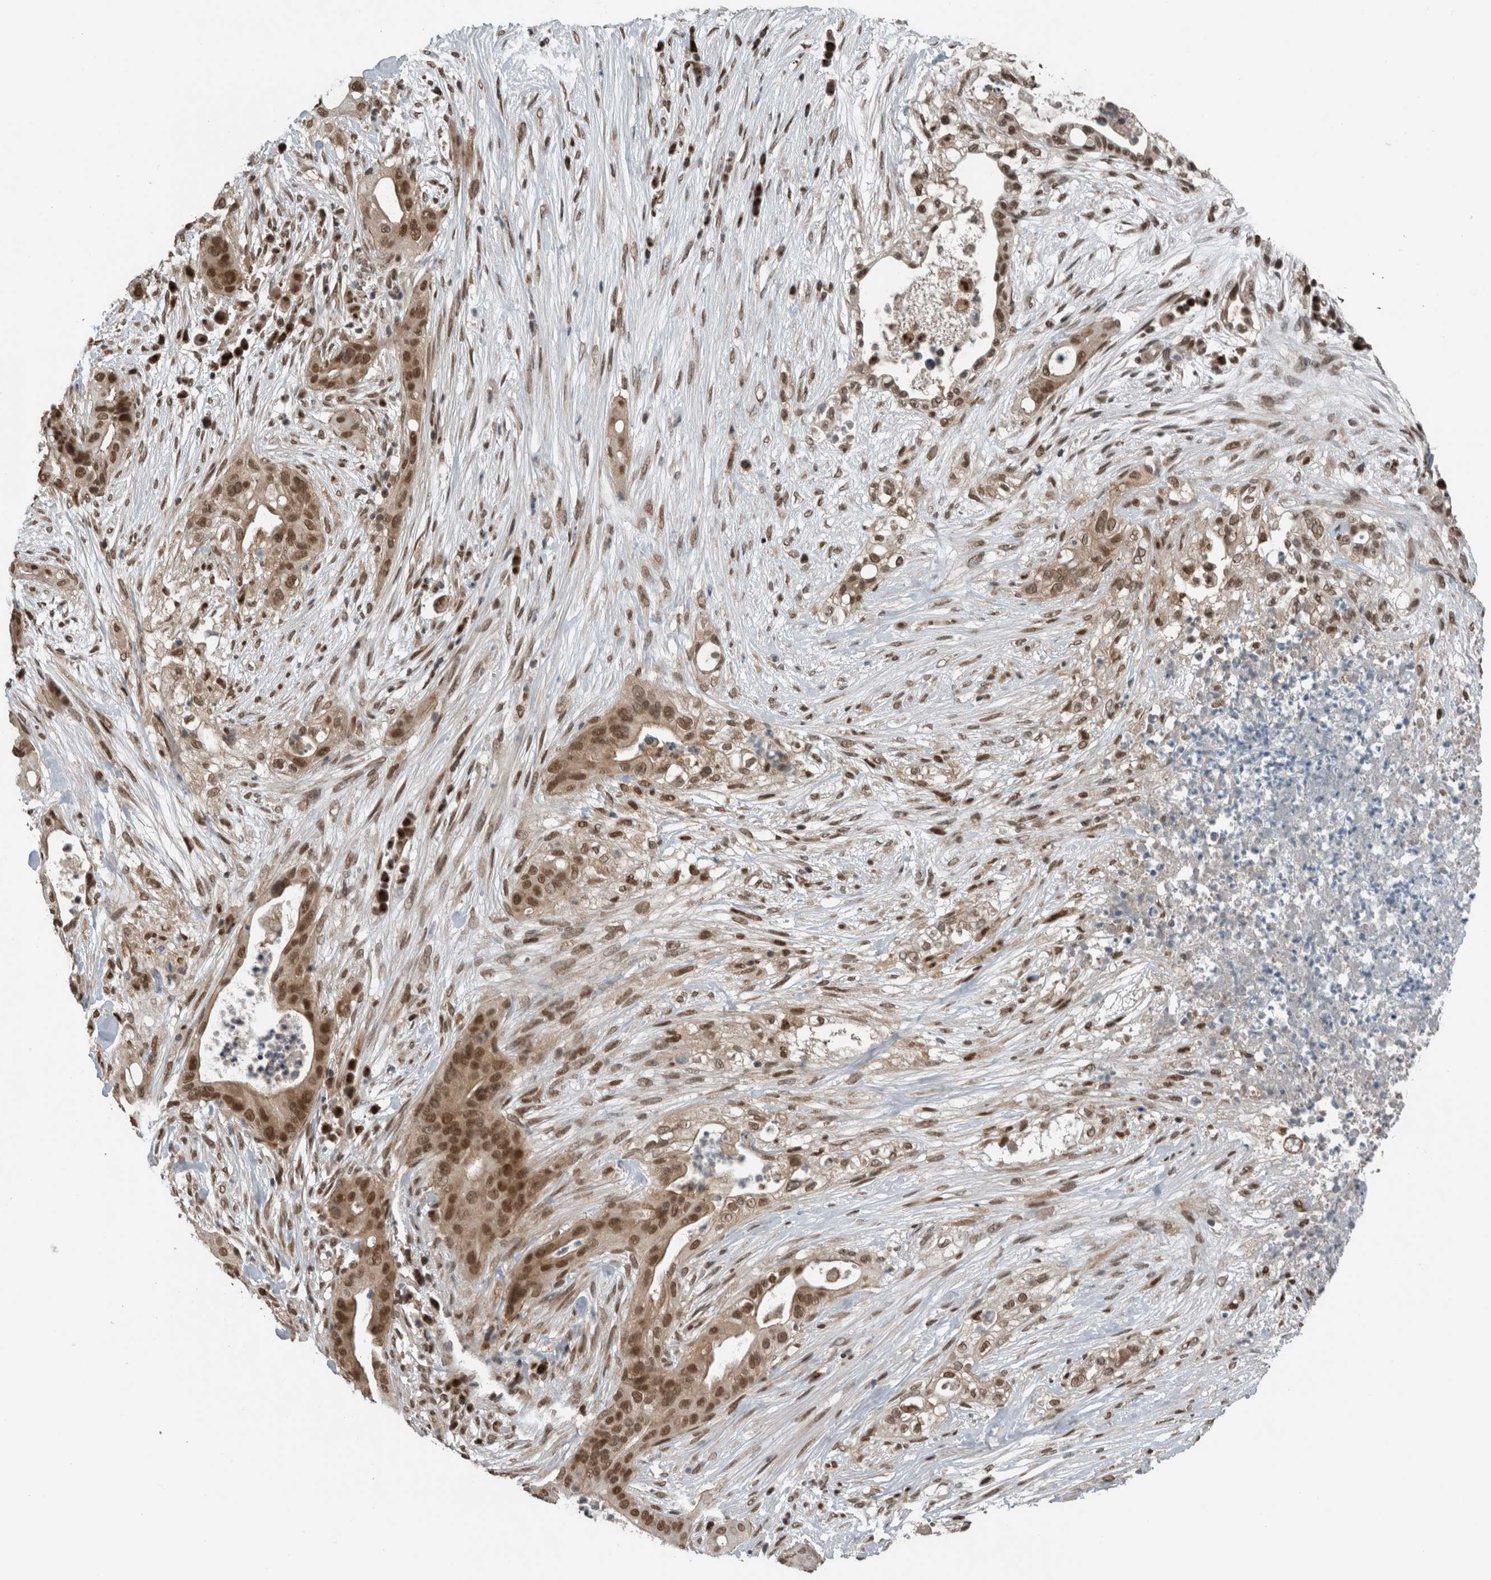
{"staining": {"intensity": "moderate", "quantity": ">75%", "location": "cytoplasmic/membranous,nuclear"}, "tissue": "pancreatic cancer", "cell_type": "Tumor cells", "image_type": "cancer", "snomed": [{"axis": "morphology", "description": "Adenocarcinoma, NOS"}, {"axis": "topography", "description": "Pancreas"}], "caption": "About >75% of tumor cells in human pancreatic cancer display moderate cytoplasmic/membranous and nuclear protein expression as visualized by brown immunohistochemical staining.", "gene": "SPAG7", "patient": {"sex": "male", "age": 58}}